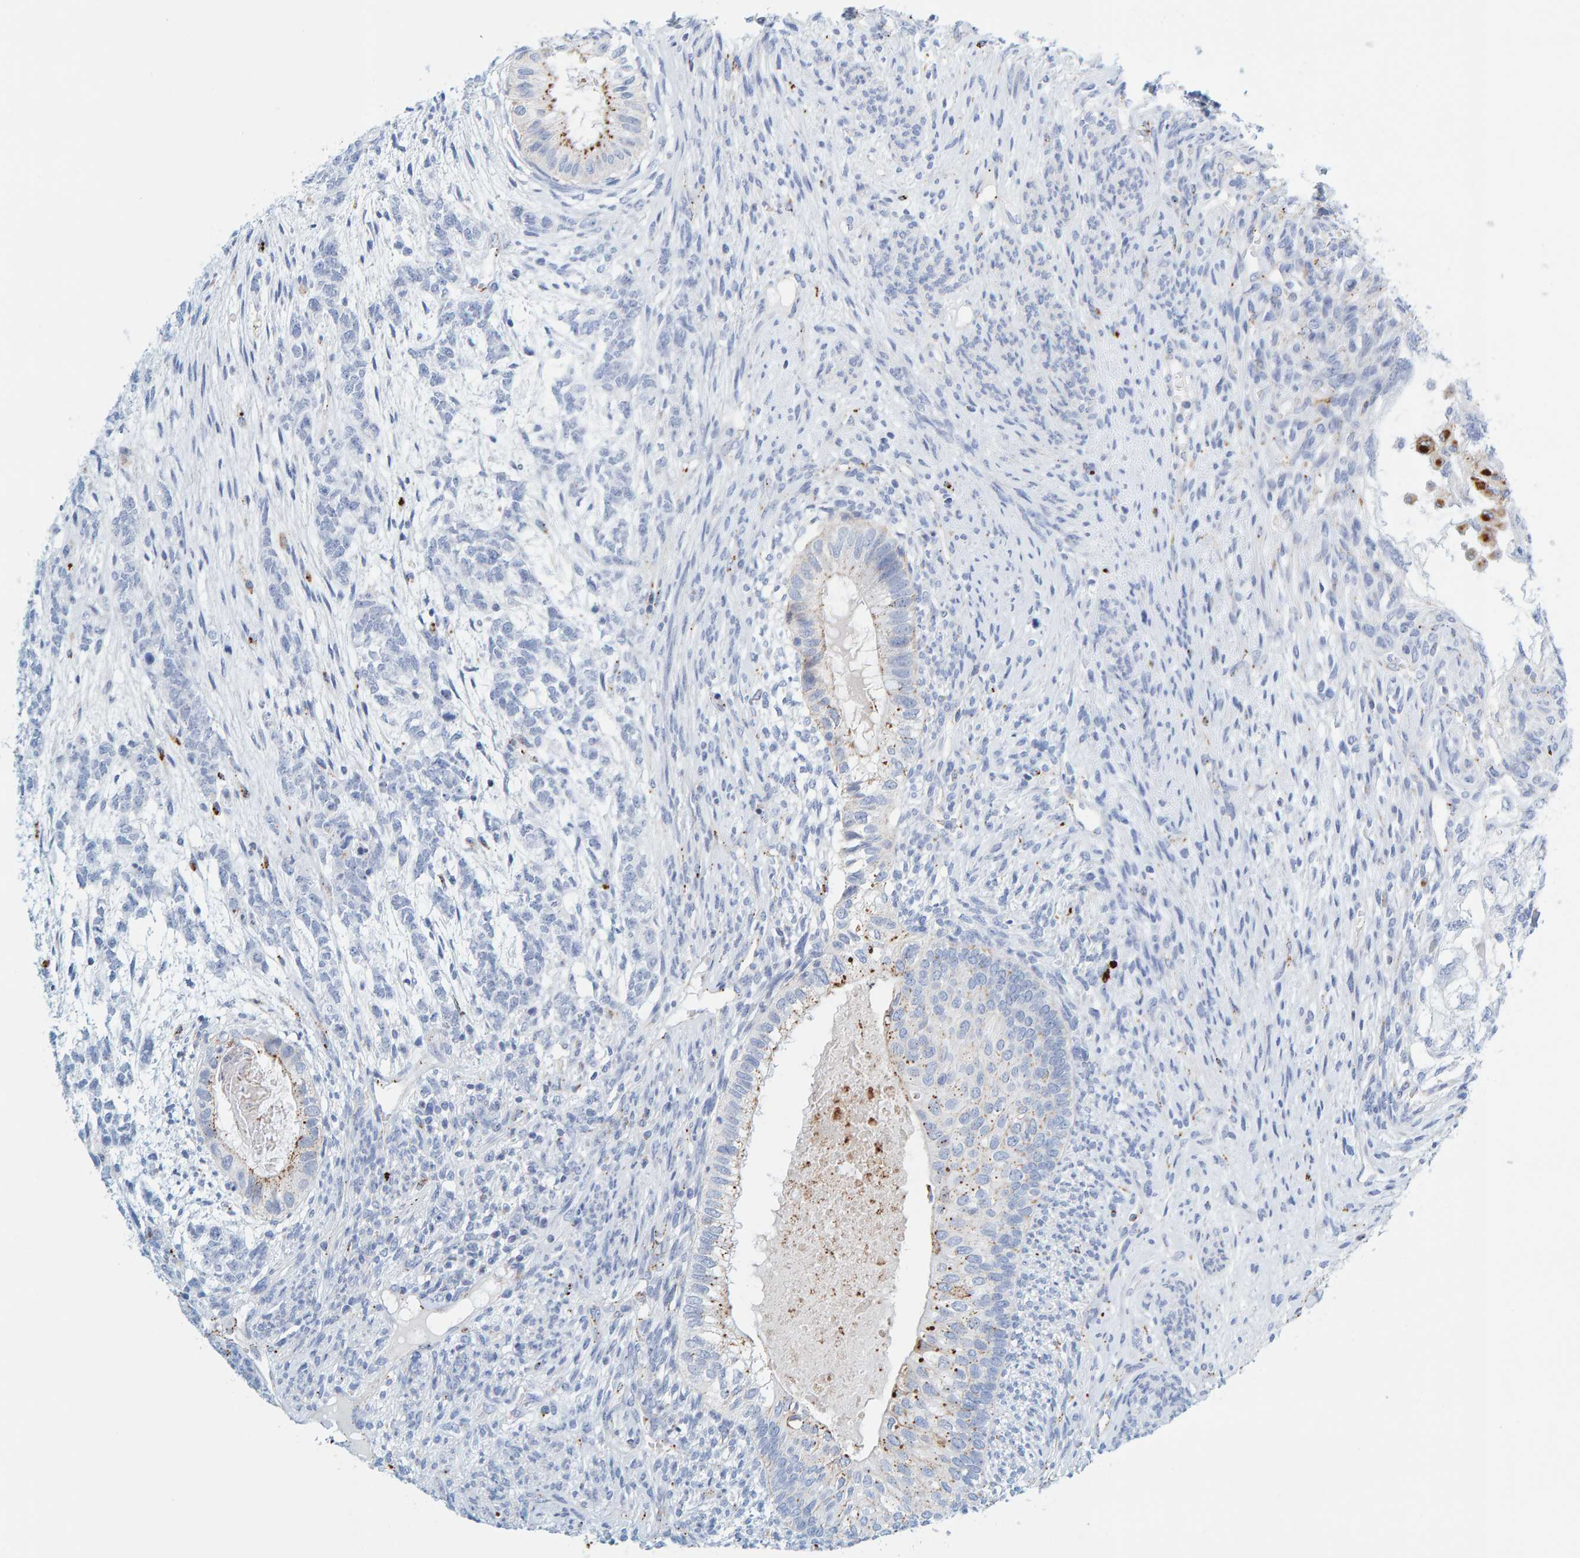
{"staining": {"intensity": "moderate", "quantity": "<25%", "location": "cytoplasmic/membranous"}, "tissue": "testis cancer", "cell_type": "Tumor cells", "image_type": "cancer", "snomed": [{"axis": "morphology", "description": "Seminoma, NOS"}, {"axis": "topography", "description": "Testis"}], "caption": "Testis cancer (seminoma) tissue shows moderate cytoplasmic/membranous staining in about <25% of tumor cells", "gene": "BIN3", "patient": {"sex": "male", "age": 28}}